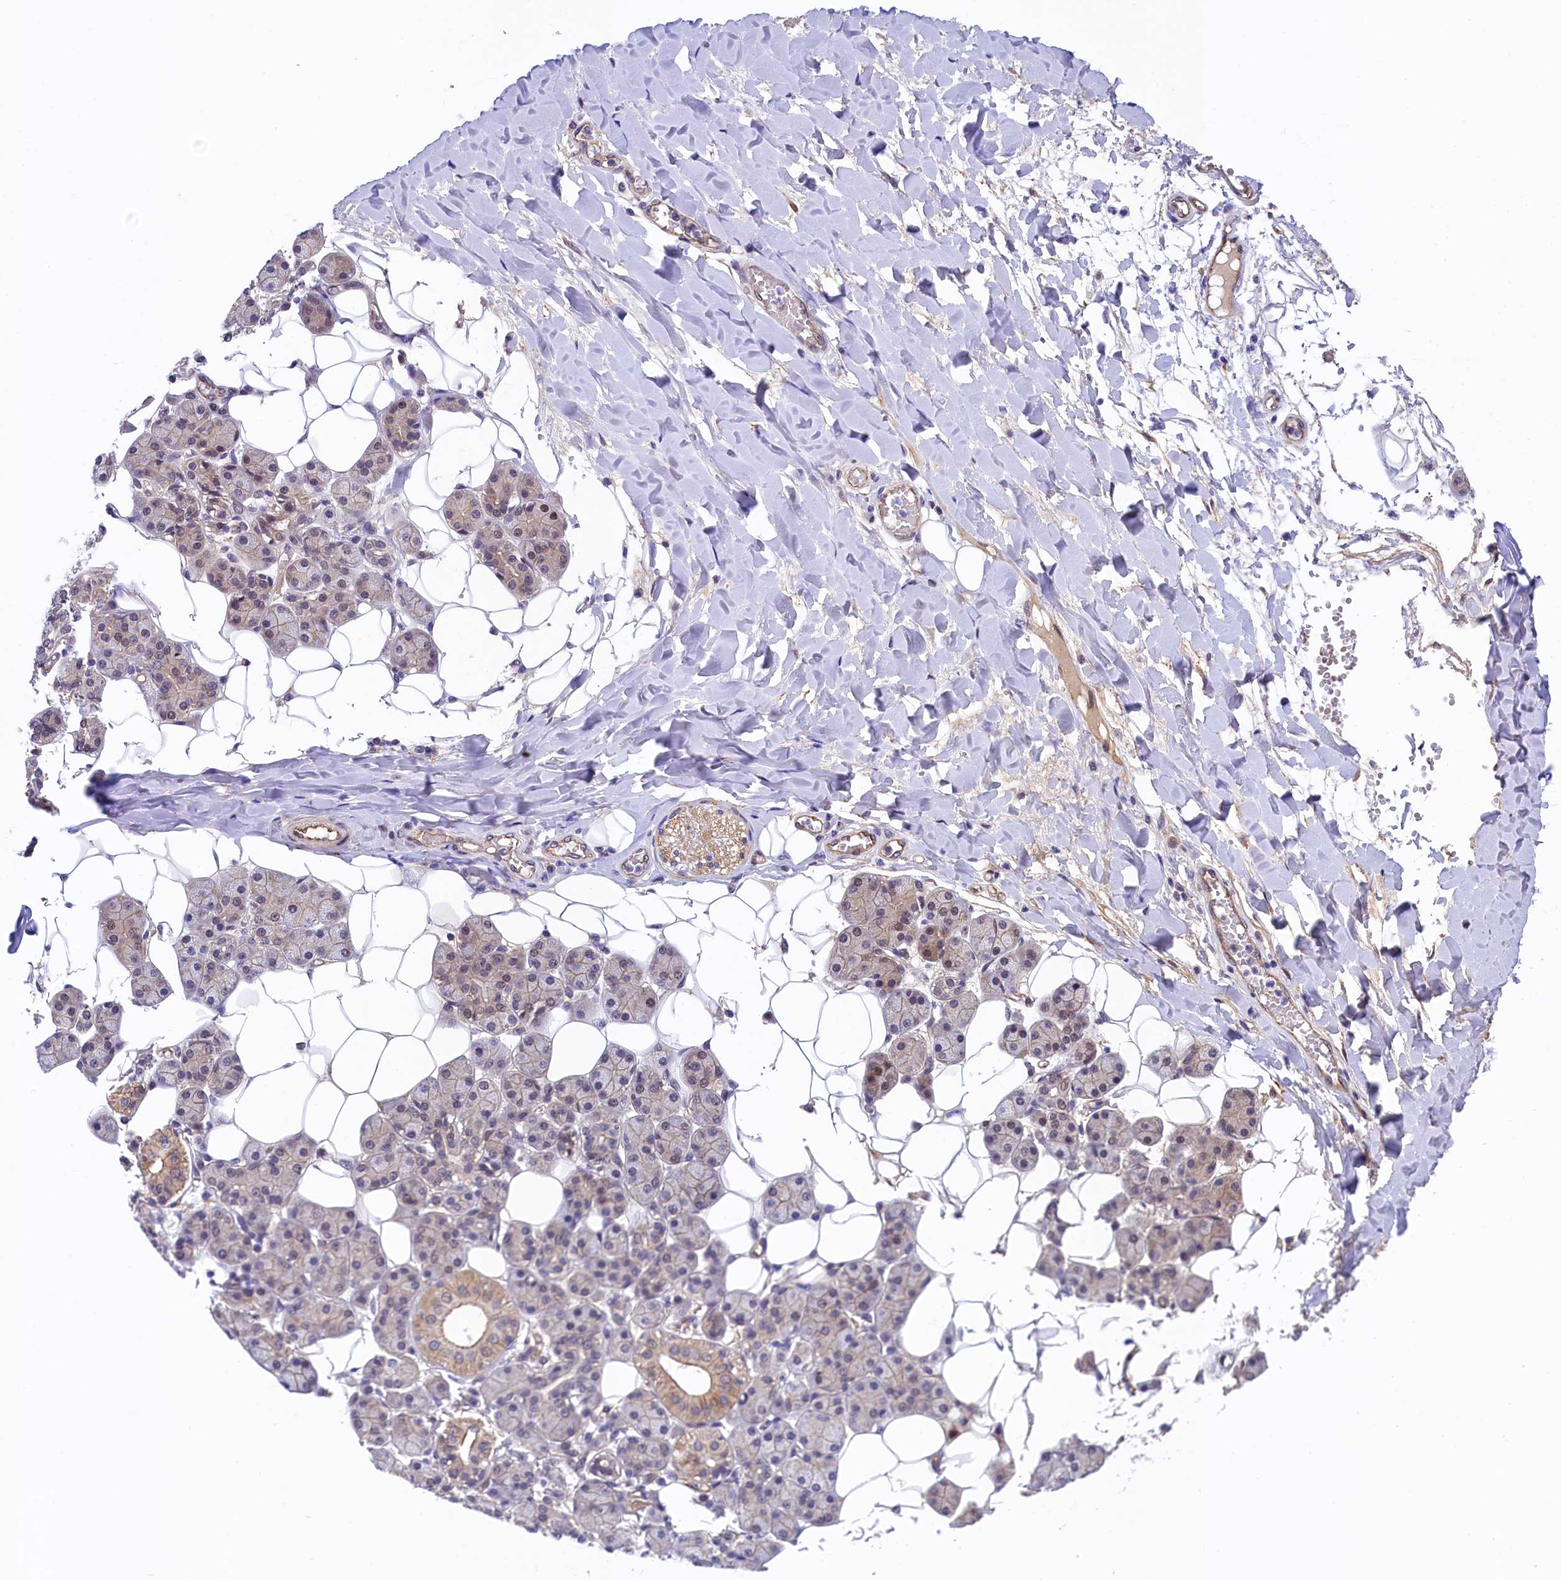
{"staining": {"intensity": "moderate", "quantity": "25%-75%", "location": "cytoplasmic/membranous,nuclear"}, "tissue": "salivary gland", "cell_type": "Glandular cells", "image_type": "normal", "snomed": [{"axis": "morphology", "description": "Normal tissue, NOS"}, {"axis": "topography", "description": "Salivary gland"}], "caption": "Salivary gland stained for a protein (brown) exhibits moderate cytoplasmic/membranous,nuclear positive expression in approximately 25%-75% of glandular cells.", "gene": "ARL14EP", "patient": {"sex": "female", "age": 33}}